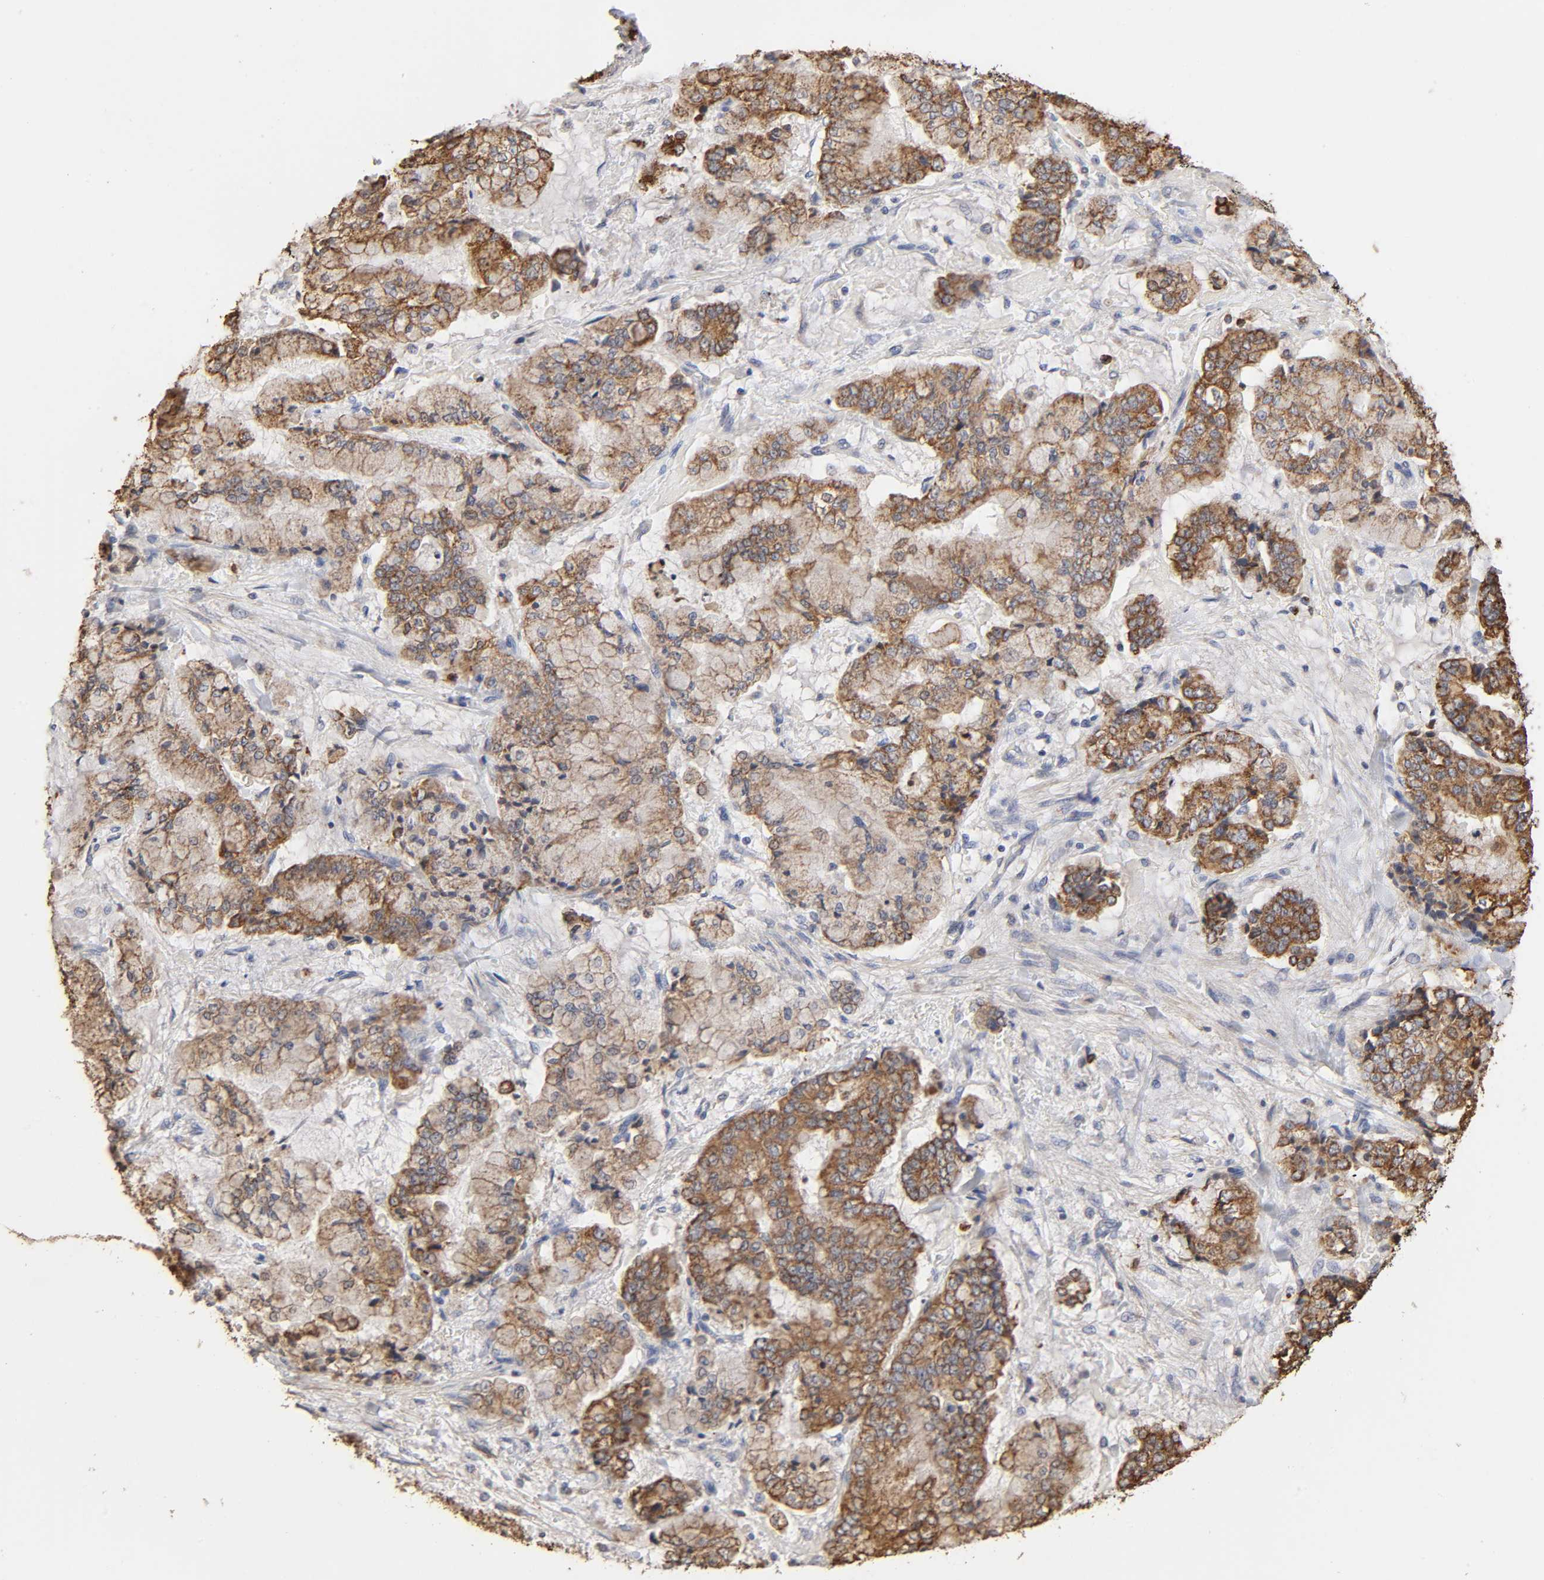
{"staining": {"intensity": "strong", "quantity": ">75%", "location": "cytoplasmic/membranous"}, "tissue": "stomach cancer", "cell_type": "Tumor cells", "image_type": "cancer", "snomed": [{"axis": "morphology", "description": "Normal tissue, NOS"}, {"axis": "morphology", "description": "Adenocarcinoma, NOS"}, {"axis": "topography", "description": "Stomach, upper"}, {"axis": "topography", "description": "Stomach"}], "caption": "Protein expression by immunohistochemistry displays strong cytoplasmic/membranous expression in approximately >75% of tumor cells in adenocarcinoma (stomach).", "gene": "CYCS", "patient": {"sex": "male", "age": 76}}